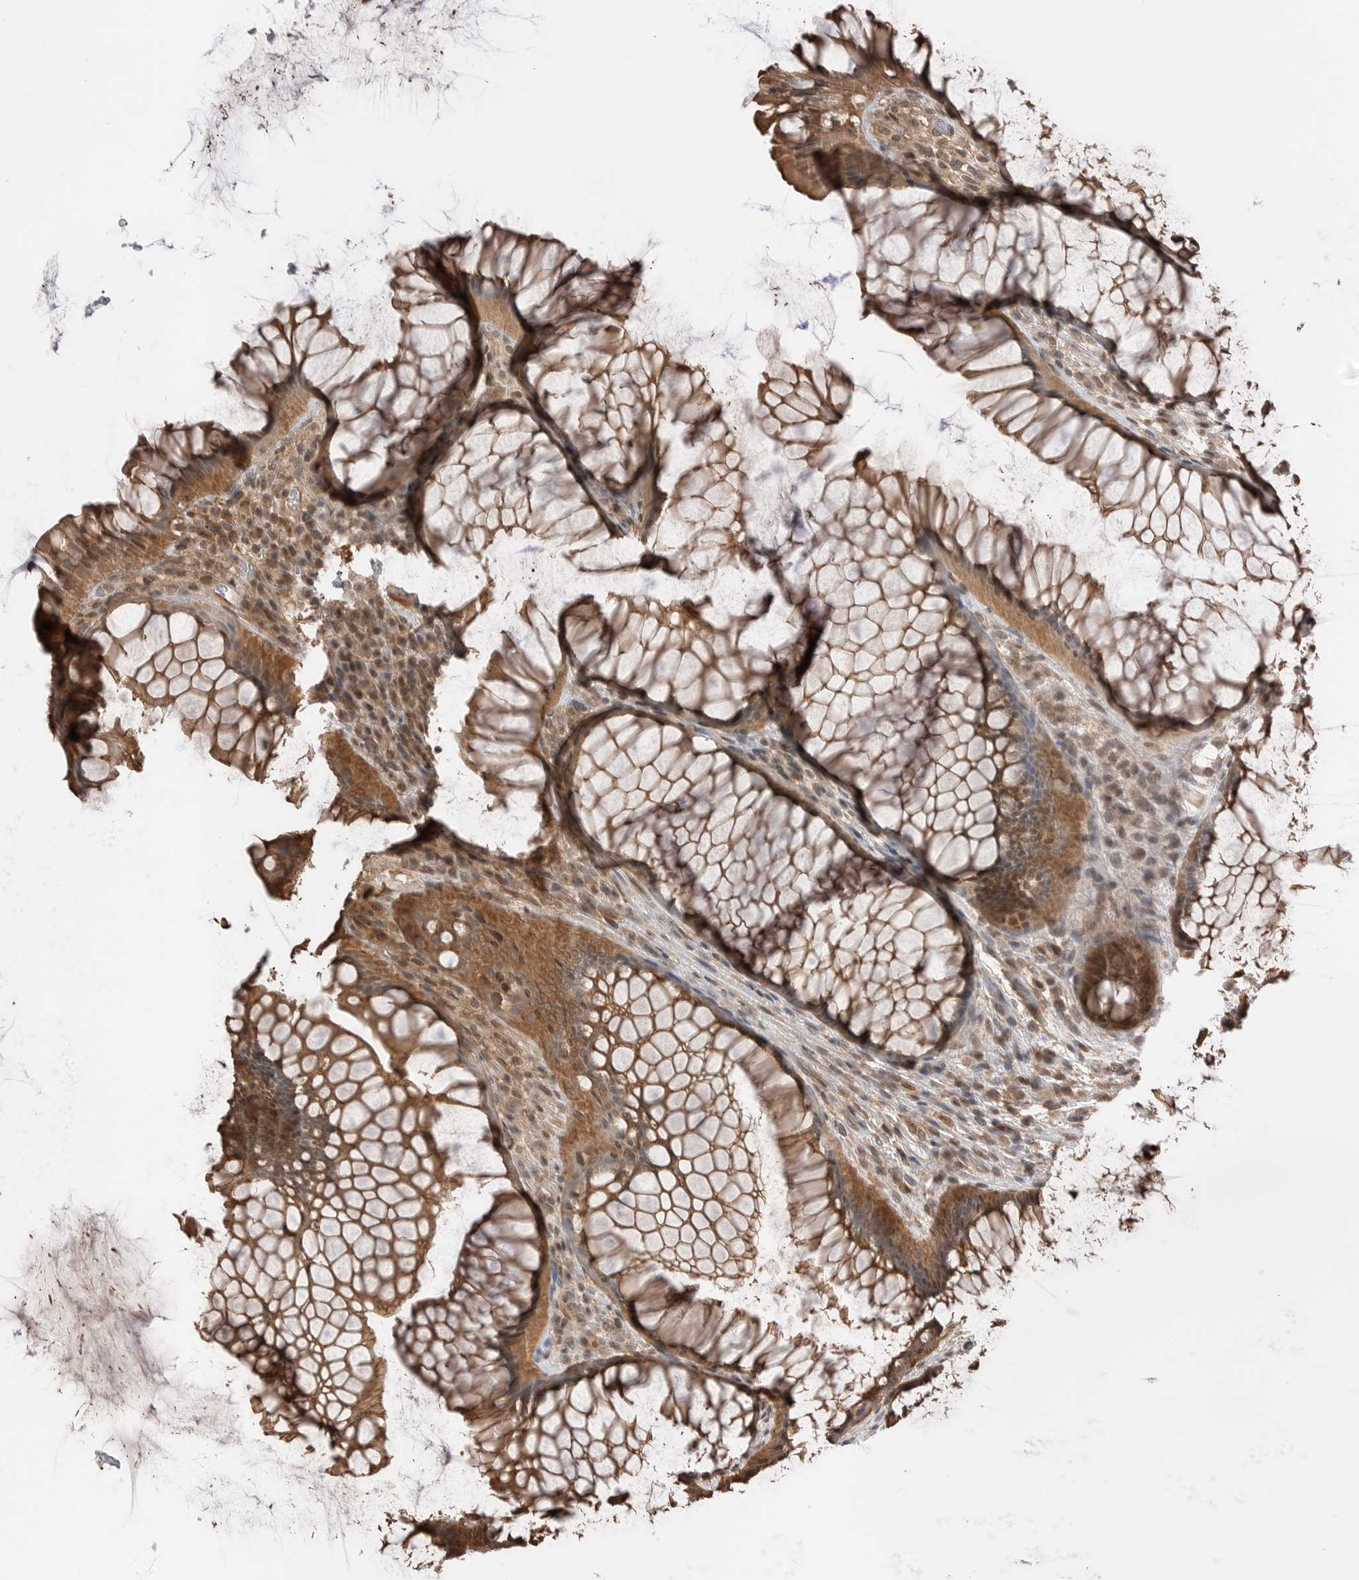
{"staining": {"intensity": "strong", "quantity": ">75%", "location": "cytoplasmic/membranous,nuclear"}, "tissue": "rectum", "cell_type": "Glandular cells", "image_type": "normal", "snomed": [{"axis": "morphology", "description": "Normal tissue, NOS"}, {"axis": "topography", "description": "Rectum"}], "caption": "Glandular cells reveal high levels of strong cytoplasmic/membranous,nuclear positivity in approximately >75% of cells in benign rectum. (DAB (3,3'-diaminobenzidine) = brown stain, brightfield microscopy at high magnification).", "gene": "PEAK1", "patient": {"sex": "male", "age": 51}}